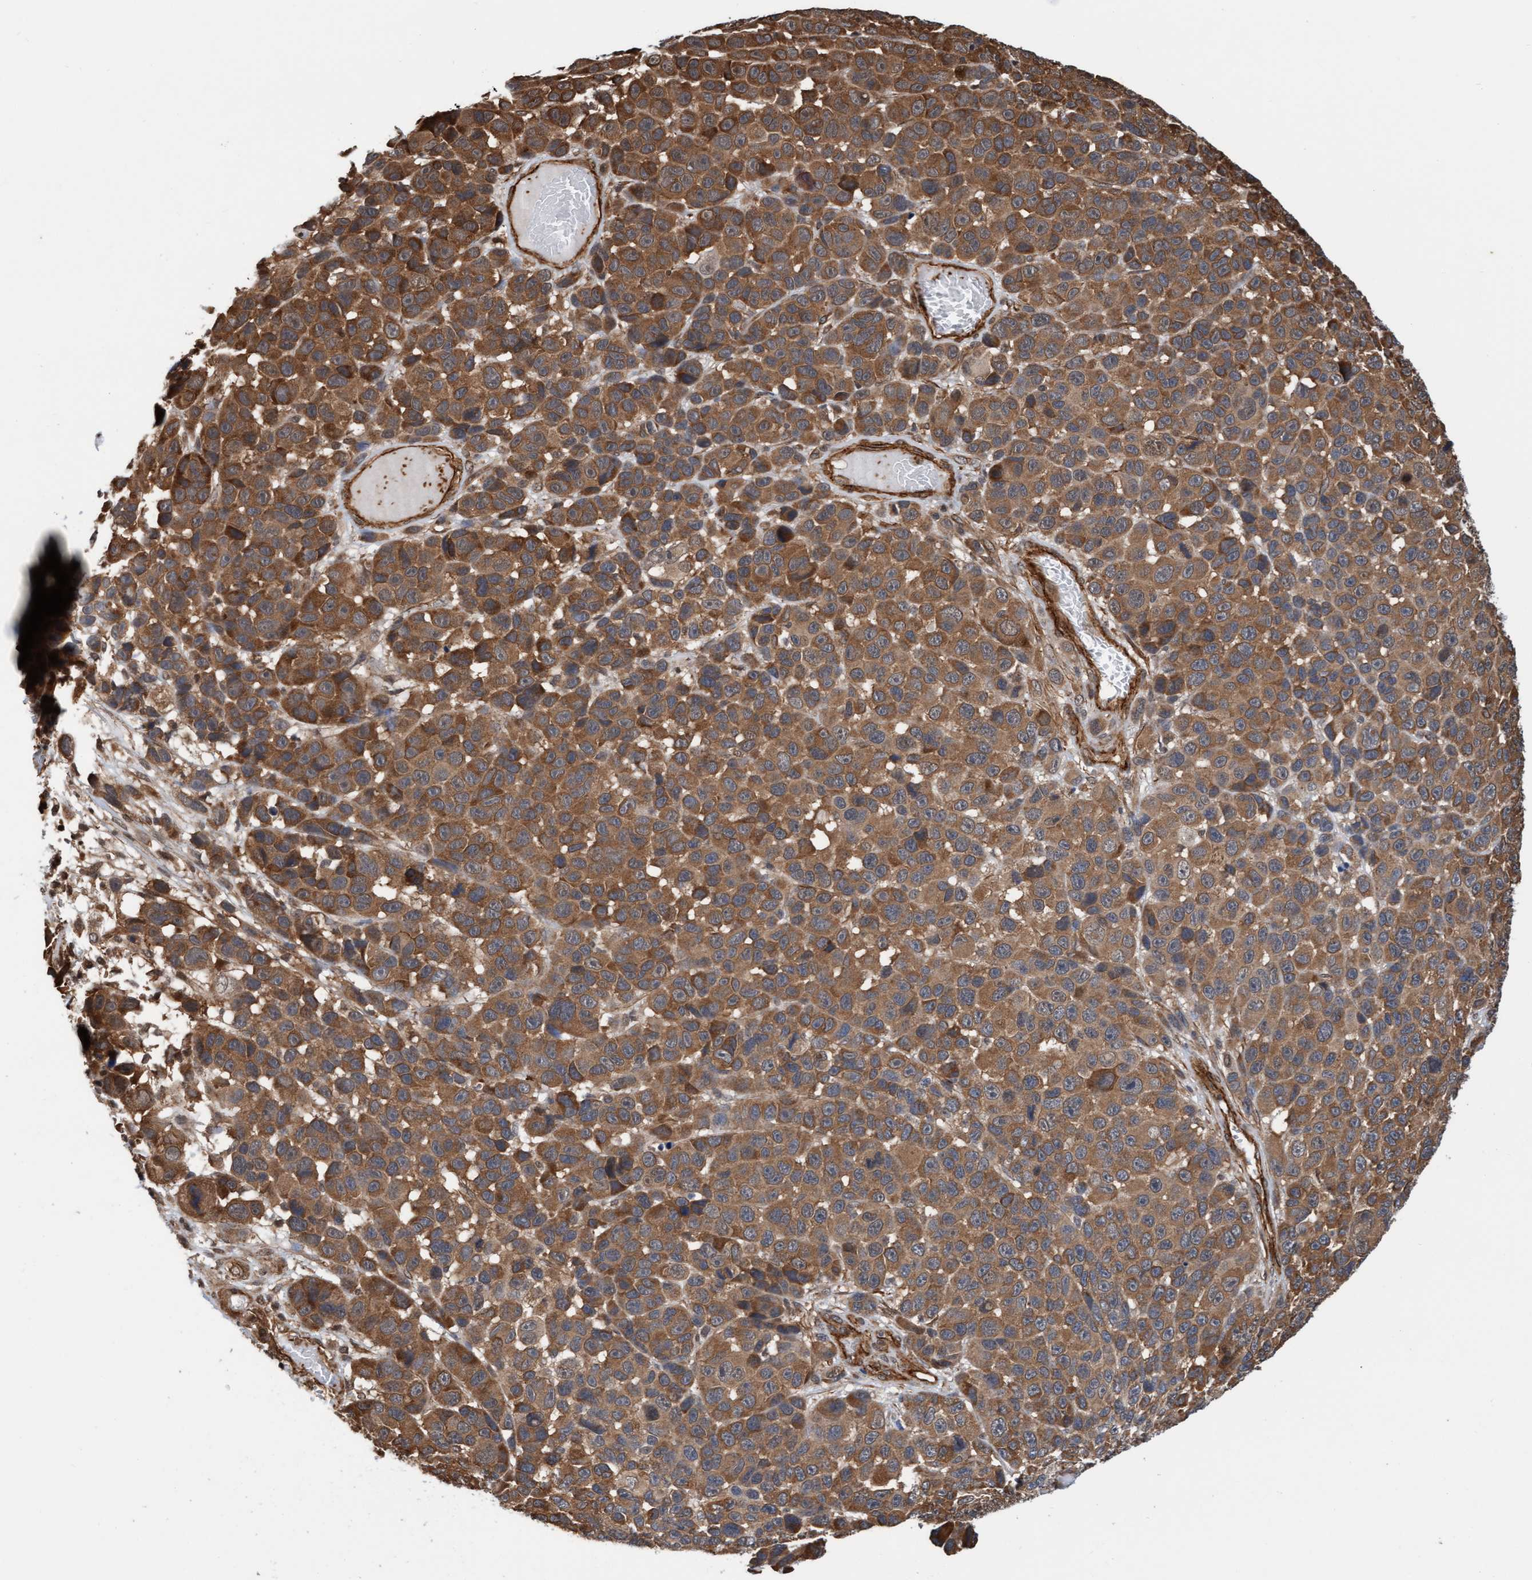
{"staining": {"intensity": "moderate", "quantity": ">75%", "location": "cytoplasmic/membranous"}, "tissue": "melanoma", "cell_type": "Tumor cells", "image_type": "cancer", "snomed": [{"axis": "morphology", "description": "Malignant melanoma, NOS"}, {"axis": "topography", "description": "Skin"}], "caption": "Malignant melanoma stained with DAB (3,3'-diaminobenzidine) IHC shows medium levels of moderate cytoplasmic/membranous staining in approximately >75% of tumor cells.", "gene": "STXBP4", "patient": {"sex": "male", "age": 53}}